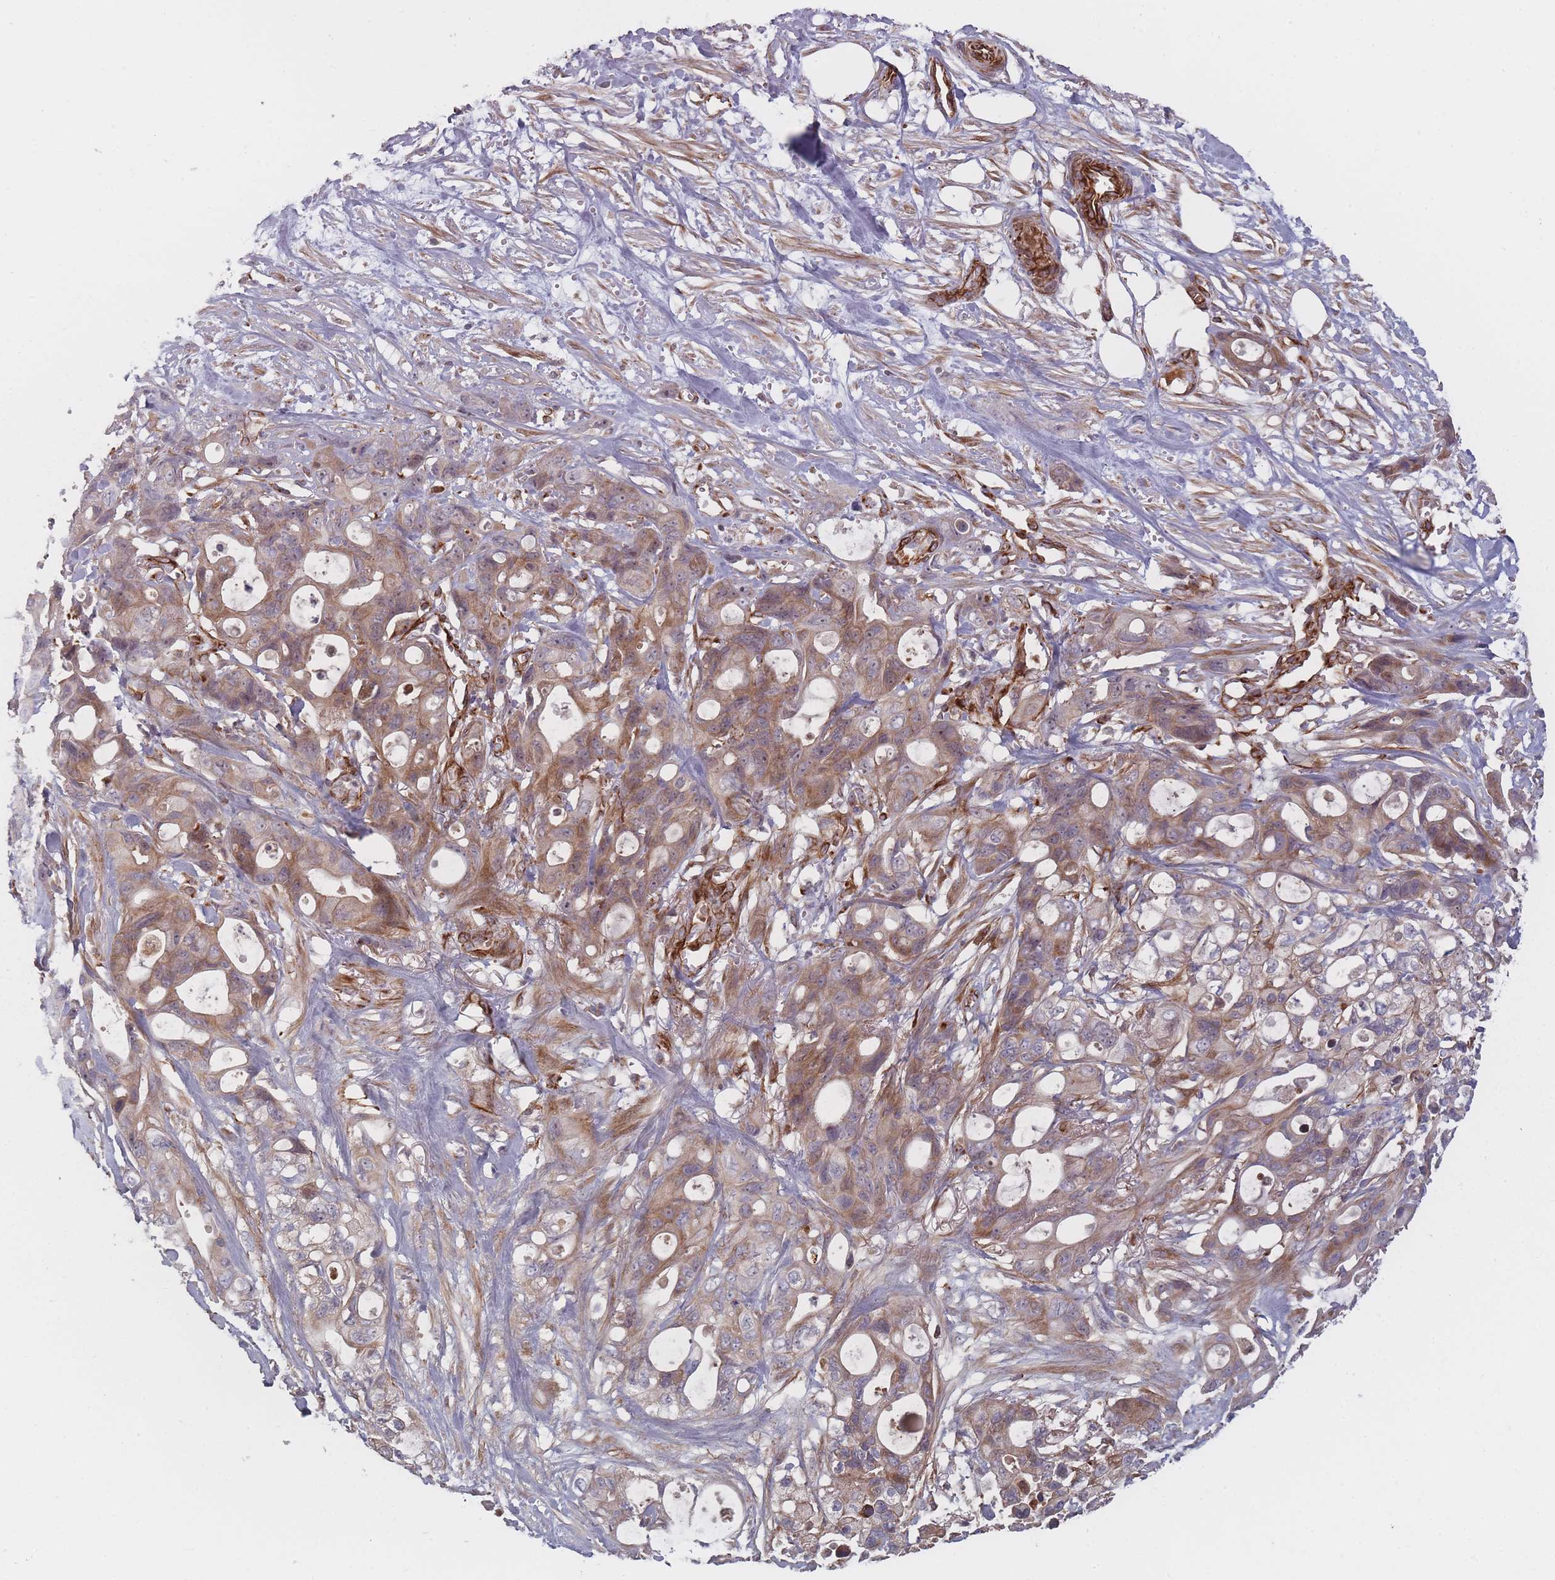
{"staining": {"intensity": "weak", "quantity": ">75%", "location": "cytoplasmic/membranous"}, "tissue": "ovarian cancer", "cell_type": "Tumor cells", "image_type": "cancer", "snomed": [{"axis": "morphology", "description": "Cystadenocarcinoma, mucinous, NOS"}, {"axis": "topography", "description": "Ovary"}], "caption": "An immunohistochemistry histopathology image of tumor tissue is shown. Protein staining in brown labels weak cytoplasmic/membranous positivity in ovarian cancer within tumor cells.", "gene": "EEF1AKMT2", "patient": {"sex": "female", "age": 70}}